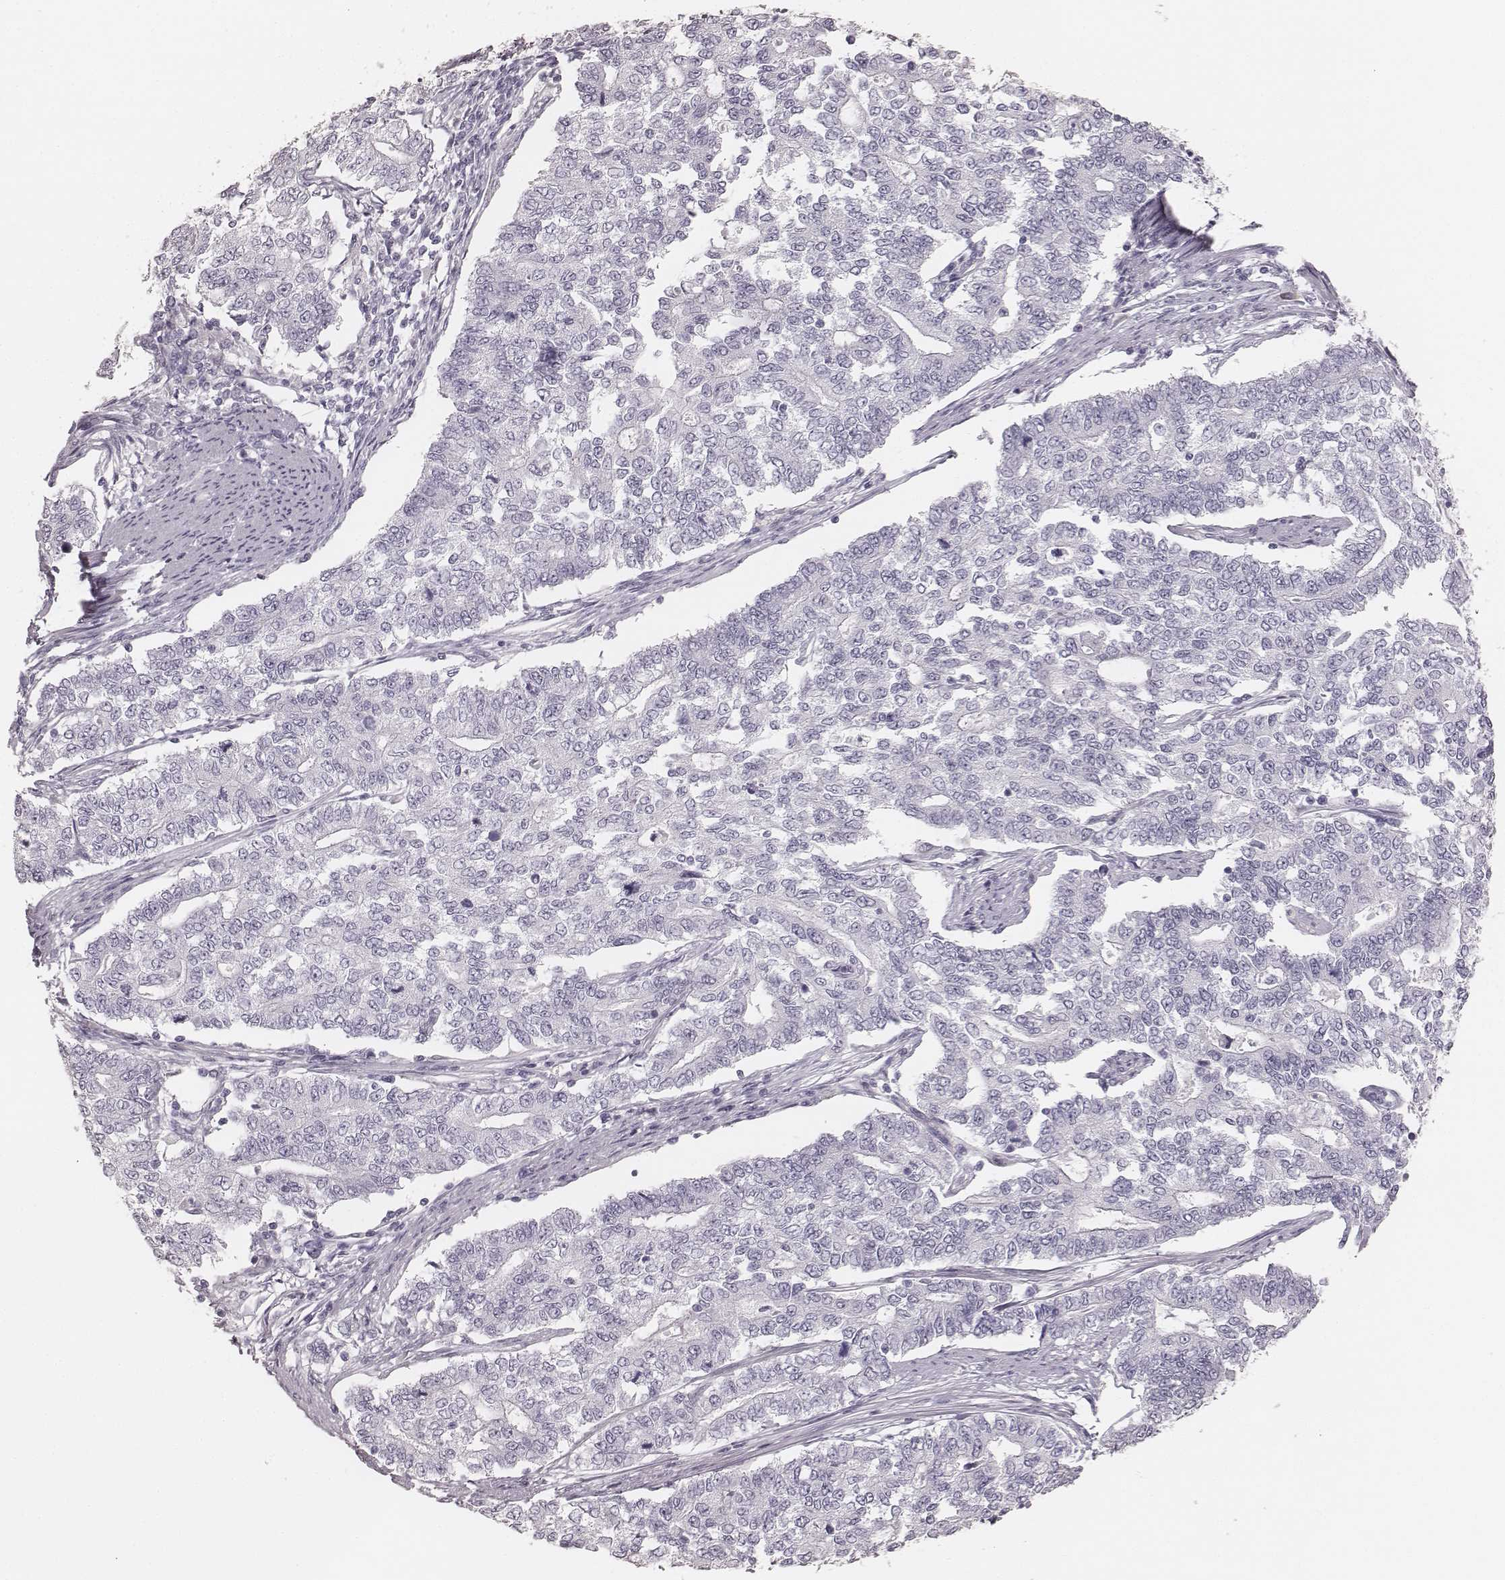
{"staining": {"intensity": "negative", "quantity": "none", "location": "none"}, "tissue": "endometrial cancer", "cell_type": "Tumor cells", "image_type": "cancer", "snomed": [{"axis": "morphology", "description": "Adenocarcinoma, NOS"}, {"axis": "topography", "description": "Uterus"}], "caption": "IHC histopathology image of neoplastic tissue: human endometrial cancer (adenocarcinoma) stained with DAB (3,3'-diaminobenzidine) reveals no significant protein staining in tumor cells. (DAB (3,3'-diaminobenzidine) immunohistochemistry (IHC), high magnification).", "gene": "KRT82", "patient": {"sex": "female", "age": 59}}